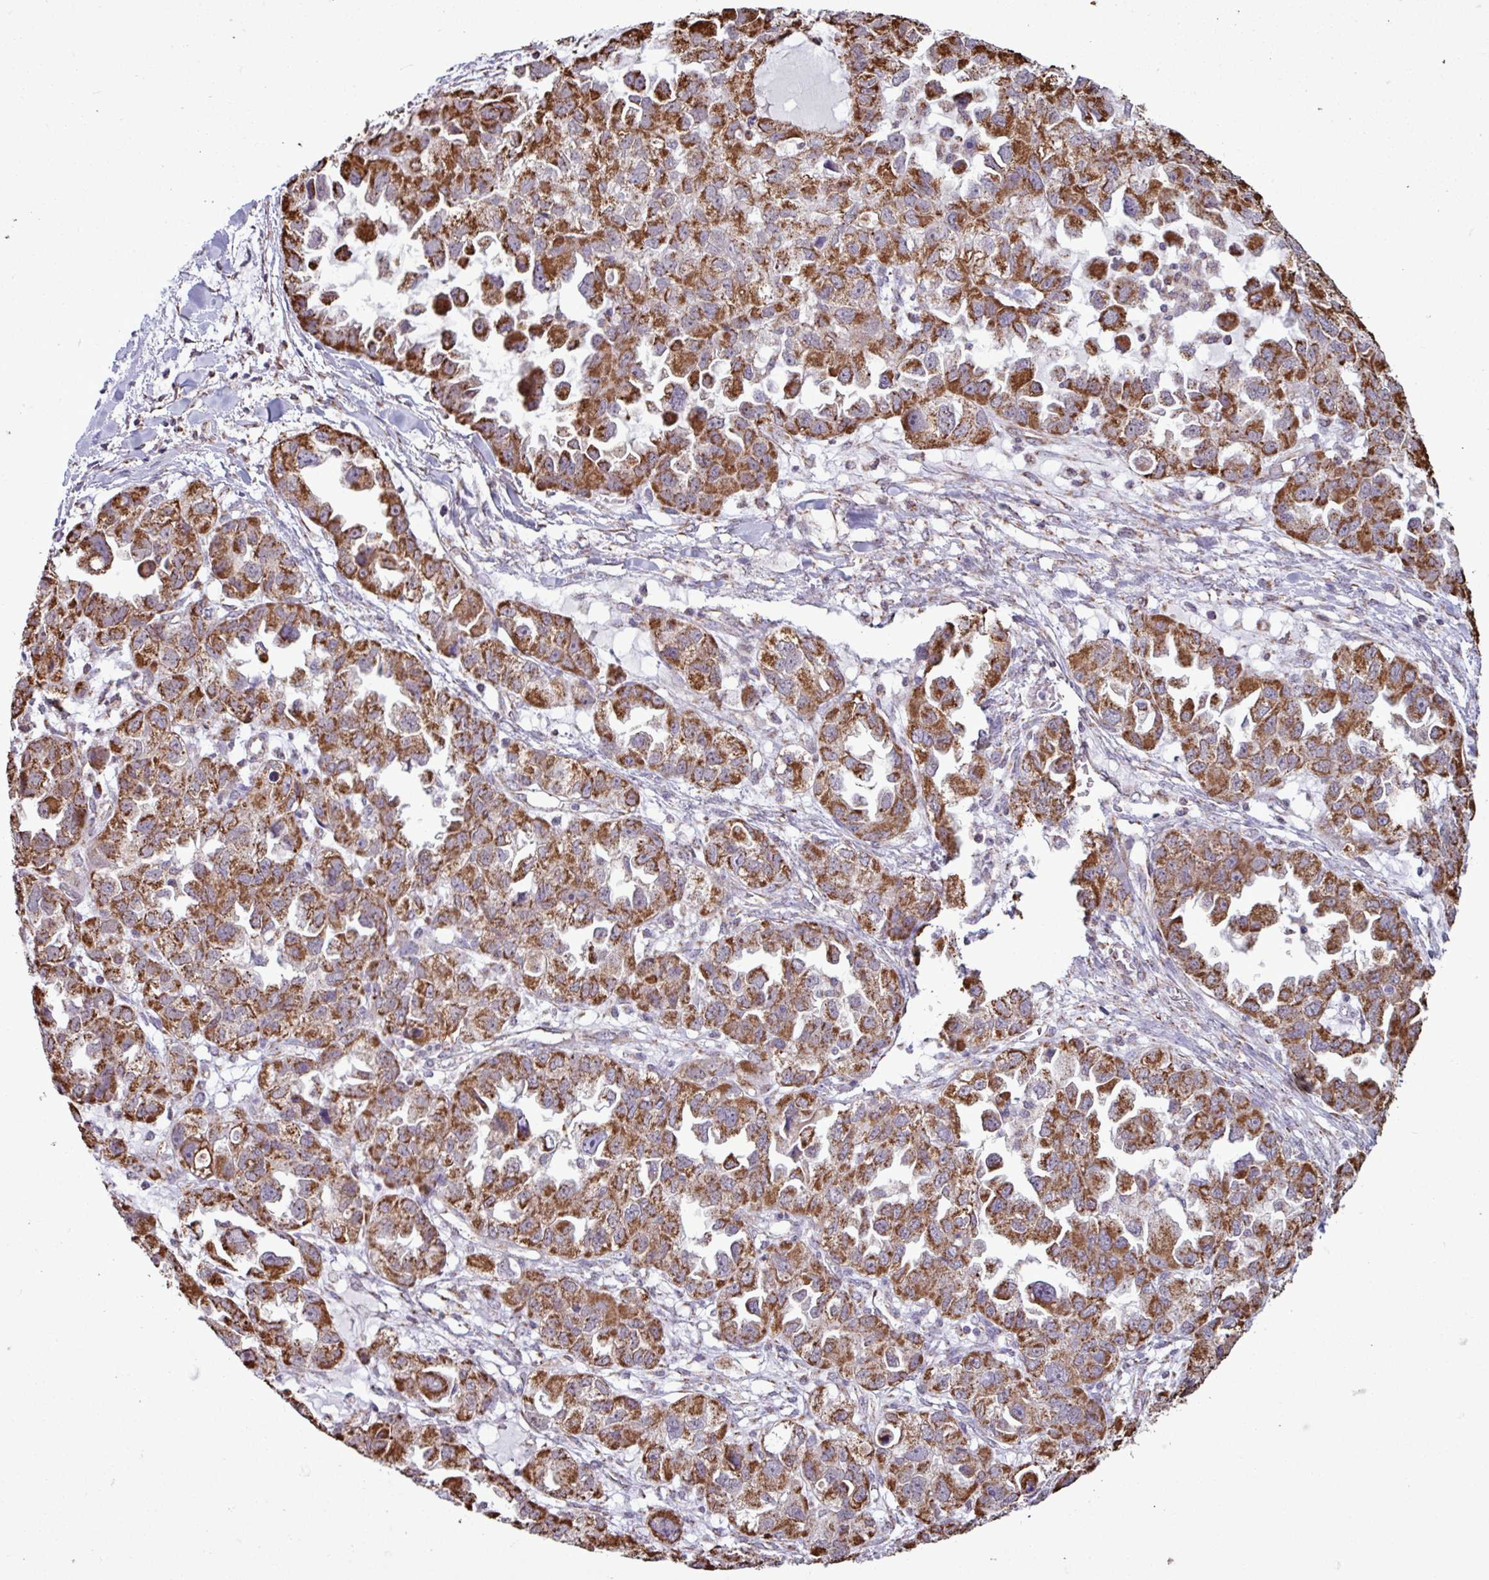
{"staining": {"intensity": "strong", "quantity": ">75%", "location": "cytoplasmic/membranous"}, "tissue": "ovarian cancer", "cell_type": "Tumor cells", "image_type": "cancer", "snomed": [{"axis": "morphology", "description": "Cystadenocarcinoma, serous, NOS"}, {"axis": "topography", "description": "Ovary"}], "caption": "The photomicrograph shows a brown stain indicating the presence of a protein in the cytoplasmic/membranous of tumor cells in ovarian cancer.", "gene": "ALG8", "patient": {"sex": "female", "age": 84}}